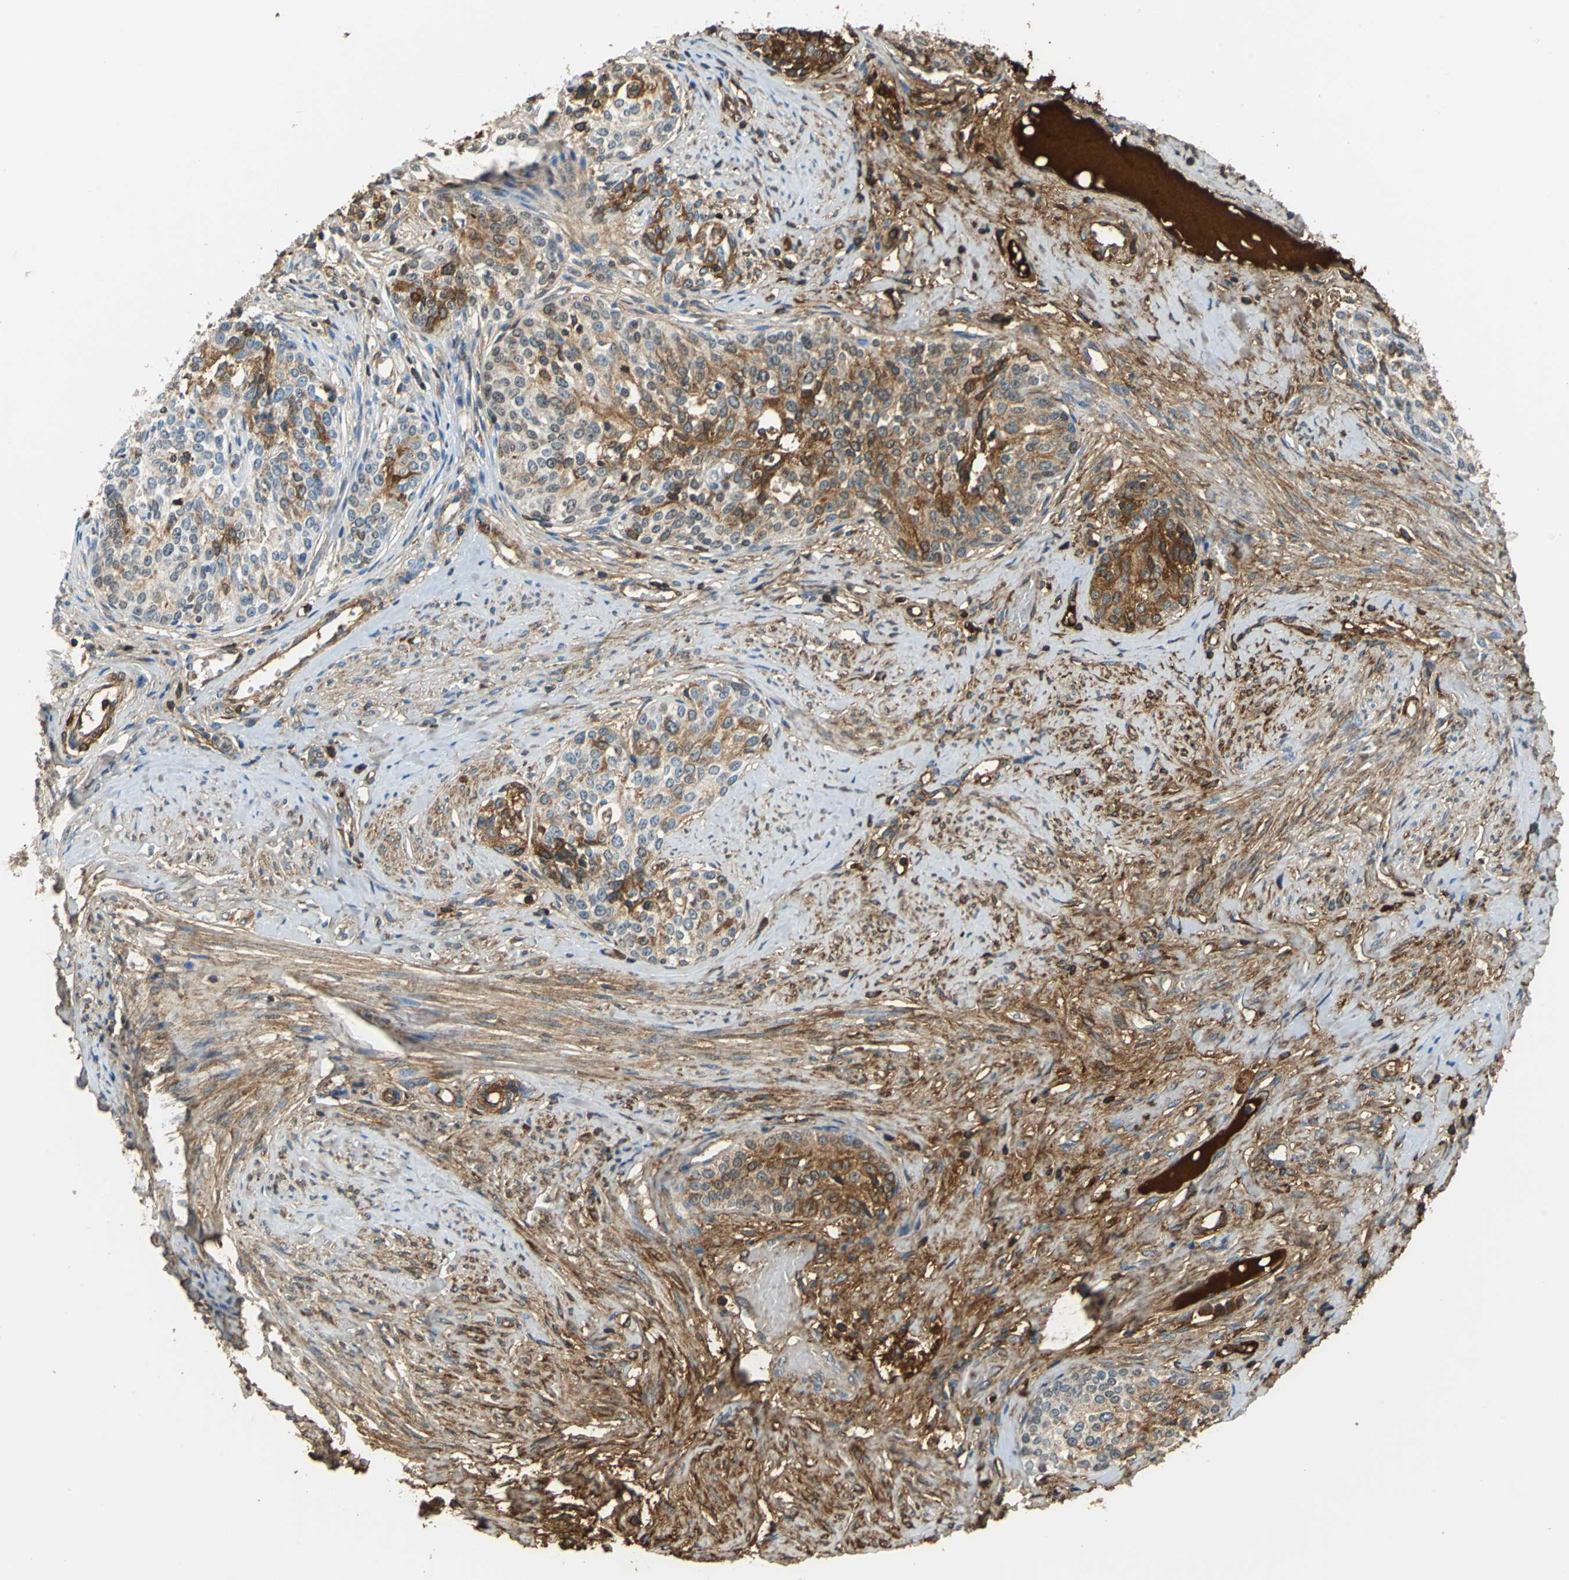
{"staining": {"intensity": "moderate", "quantity": ">75%", "location": "cytoplasmic/membranous"}, "tissue": "cervical cancer", "cell_type": "Tumor cells", "image_type": "cancer", "snomed": [{"axis": "morphology", "description": "Squamous cell carcinoma, NOS"}, {"axis": "morphology", "description": "Adenocarcinoma, NOS"}, {"axis": "topography", "description": "Cervix"}], "caption": "An image of cervical cancer stained for a protein reveals moderate cytoplasmic/membranous brown staining in tumor cells. The staining was performed using DAB (3,3'-diaminobenzidine), with brown indicating positive protein expression. Nuclei are stained blue with hematoxylin.", "gene": "ALB", "patient": {"sex": "female", "age": 52}}